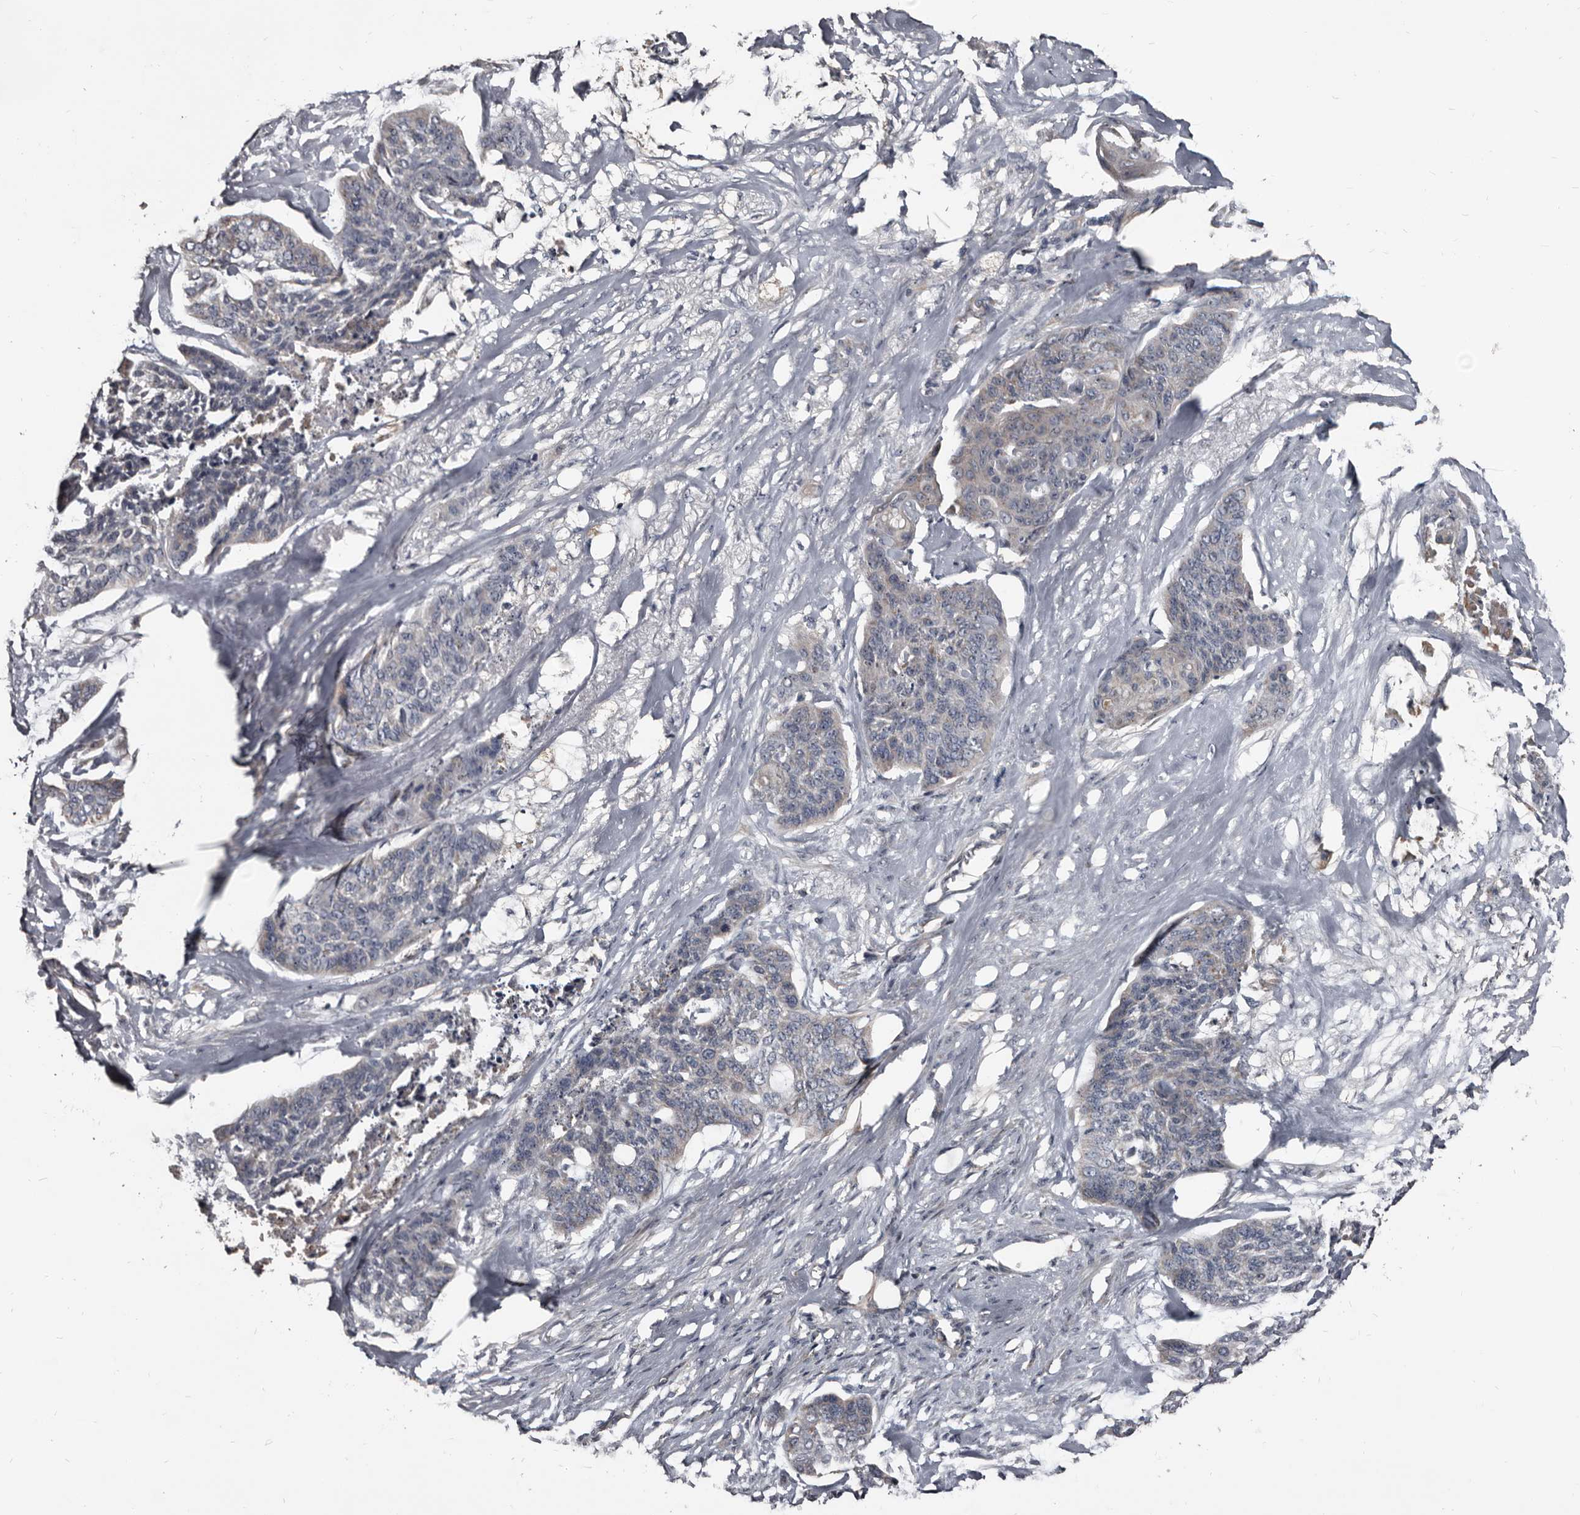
{"staining": {"intensity": "weak", "quantity": "<25%", "location": "cytoplasmic/membranous"}, "tissue": "skin cancer", "cell_type": "Tumor cells", "image_type": "cancer", "snomed": [{"axis": "morphology", "description": "Basal cell carcinoma"}, {"axis": "topography", "description": "Skin"}], "caption": "The image demonstrates no staining of tumor cells in skin cancer (basal cell carcinoma).", "gene": "GREB1", "patient": {"sex": "female", "age": 64}}